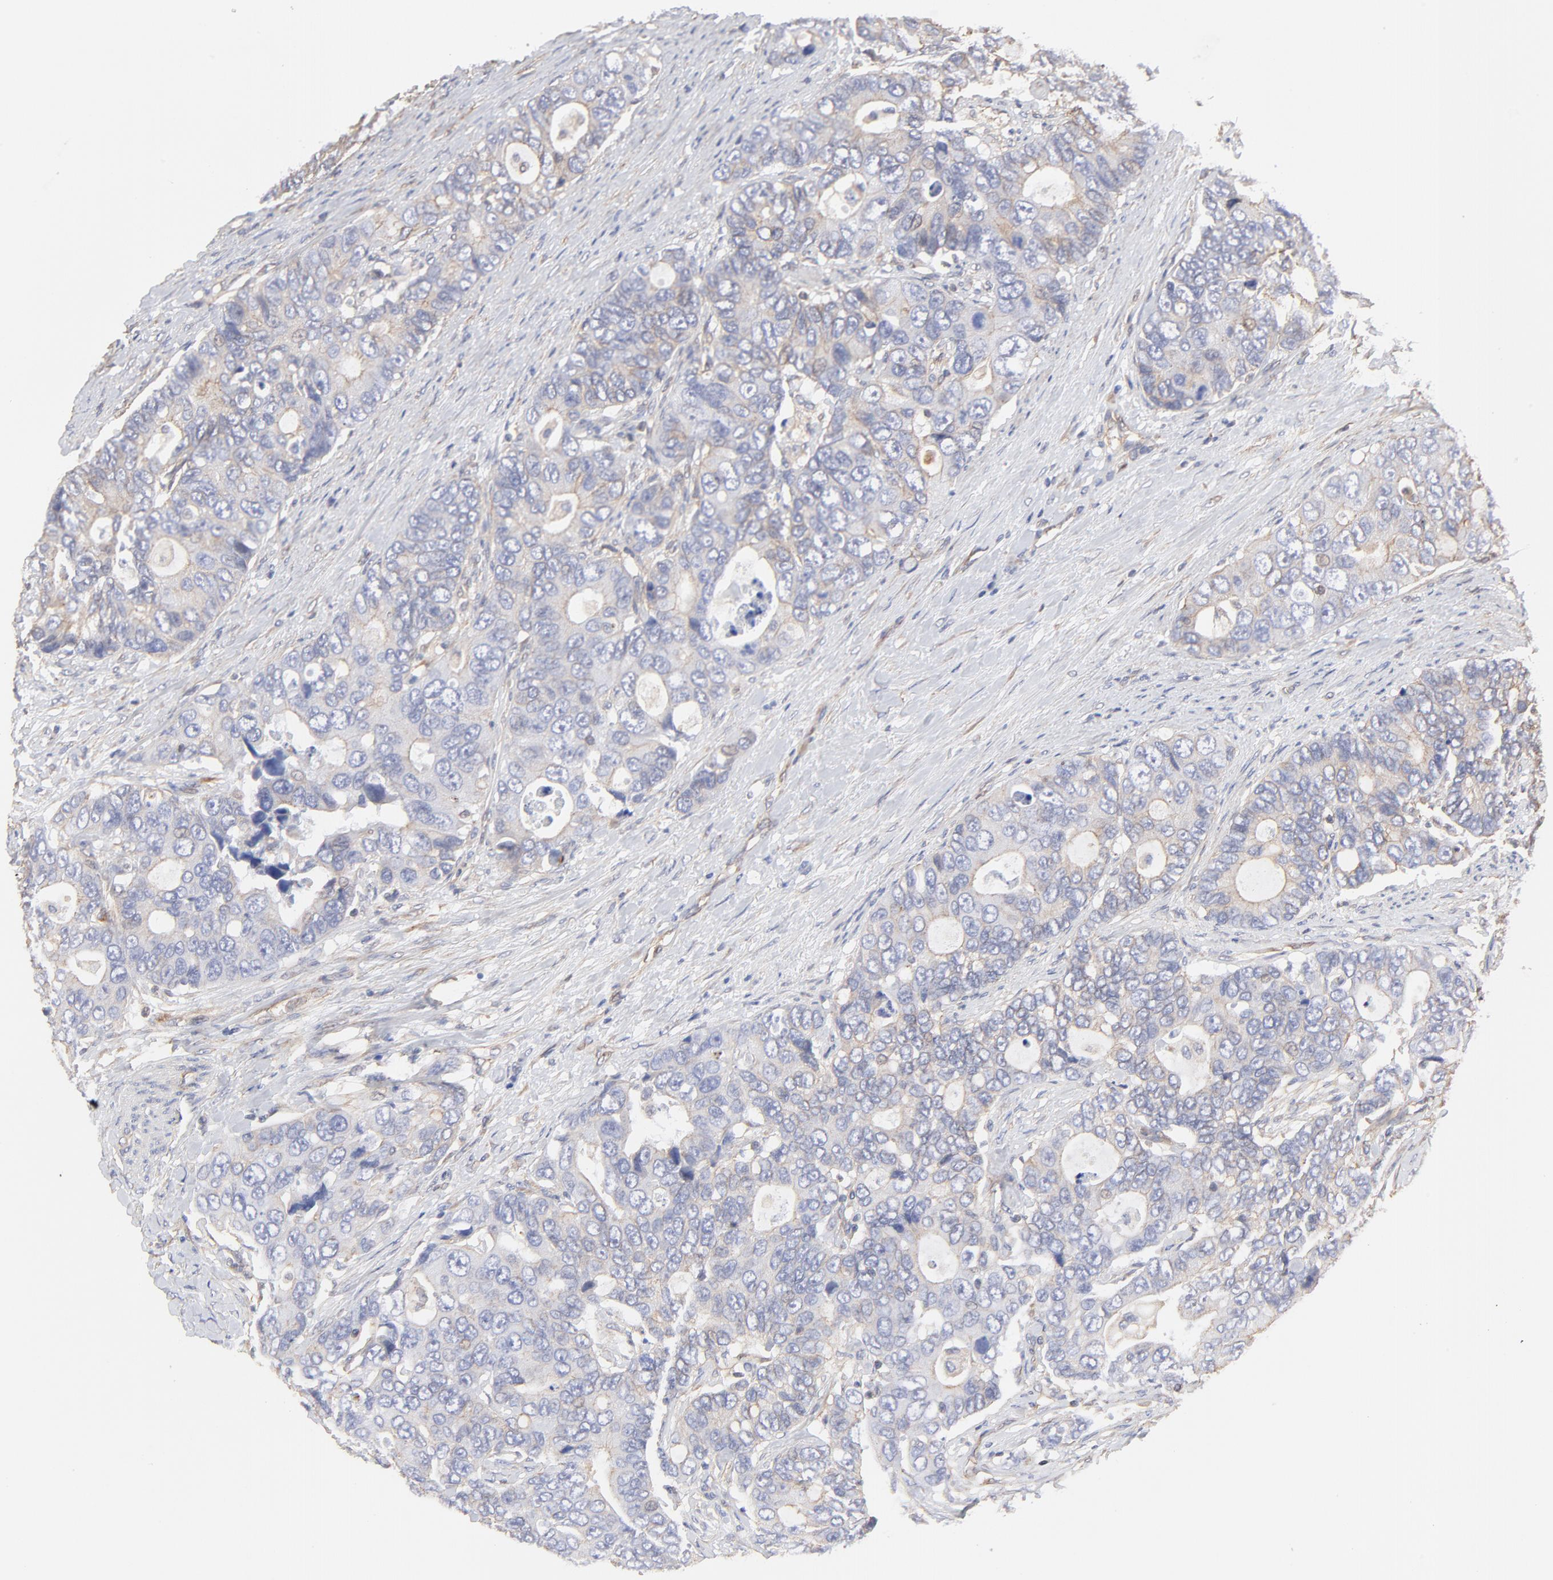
{"staining": {"intensity": "weak", "quantity": "25%-75%", "location": "cytoplasmic/membranous"}, "tissue": "colorectal cancer", "cell_type": "Tumor cells", "image_type": "cancer", "snomed": [{"axis": "morphology", "description": "Adenocarcinoma, NOS"}, {"axis": "topography", "description": "Rectum"}], "caption": "Protein expression analysis of colorectal cancer (adenocarcinoma) displays weak cytoplasmic/membranous expression in about 25%-75% of tumor cells.", "gene": "LRCH2", "patient": {"sex": "female", "age": 67}}